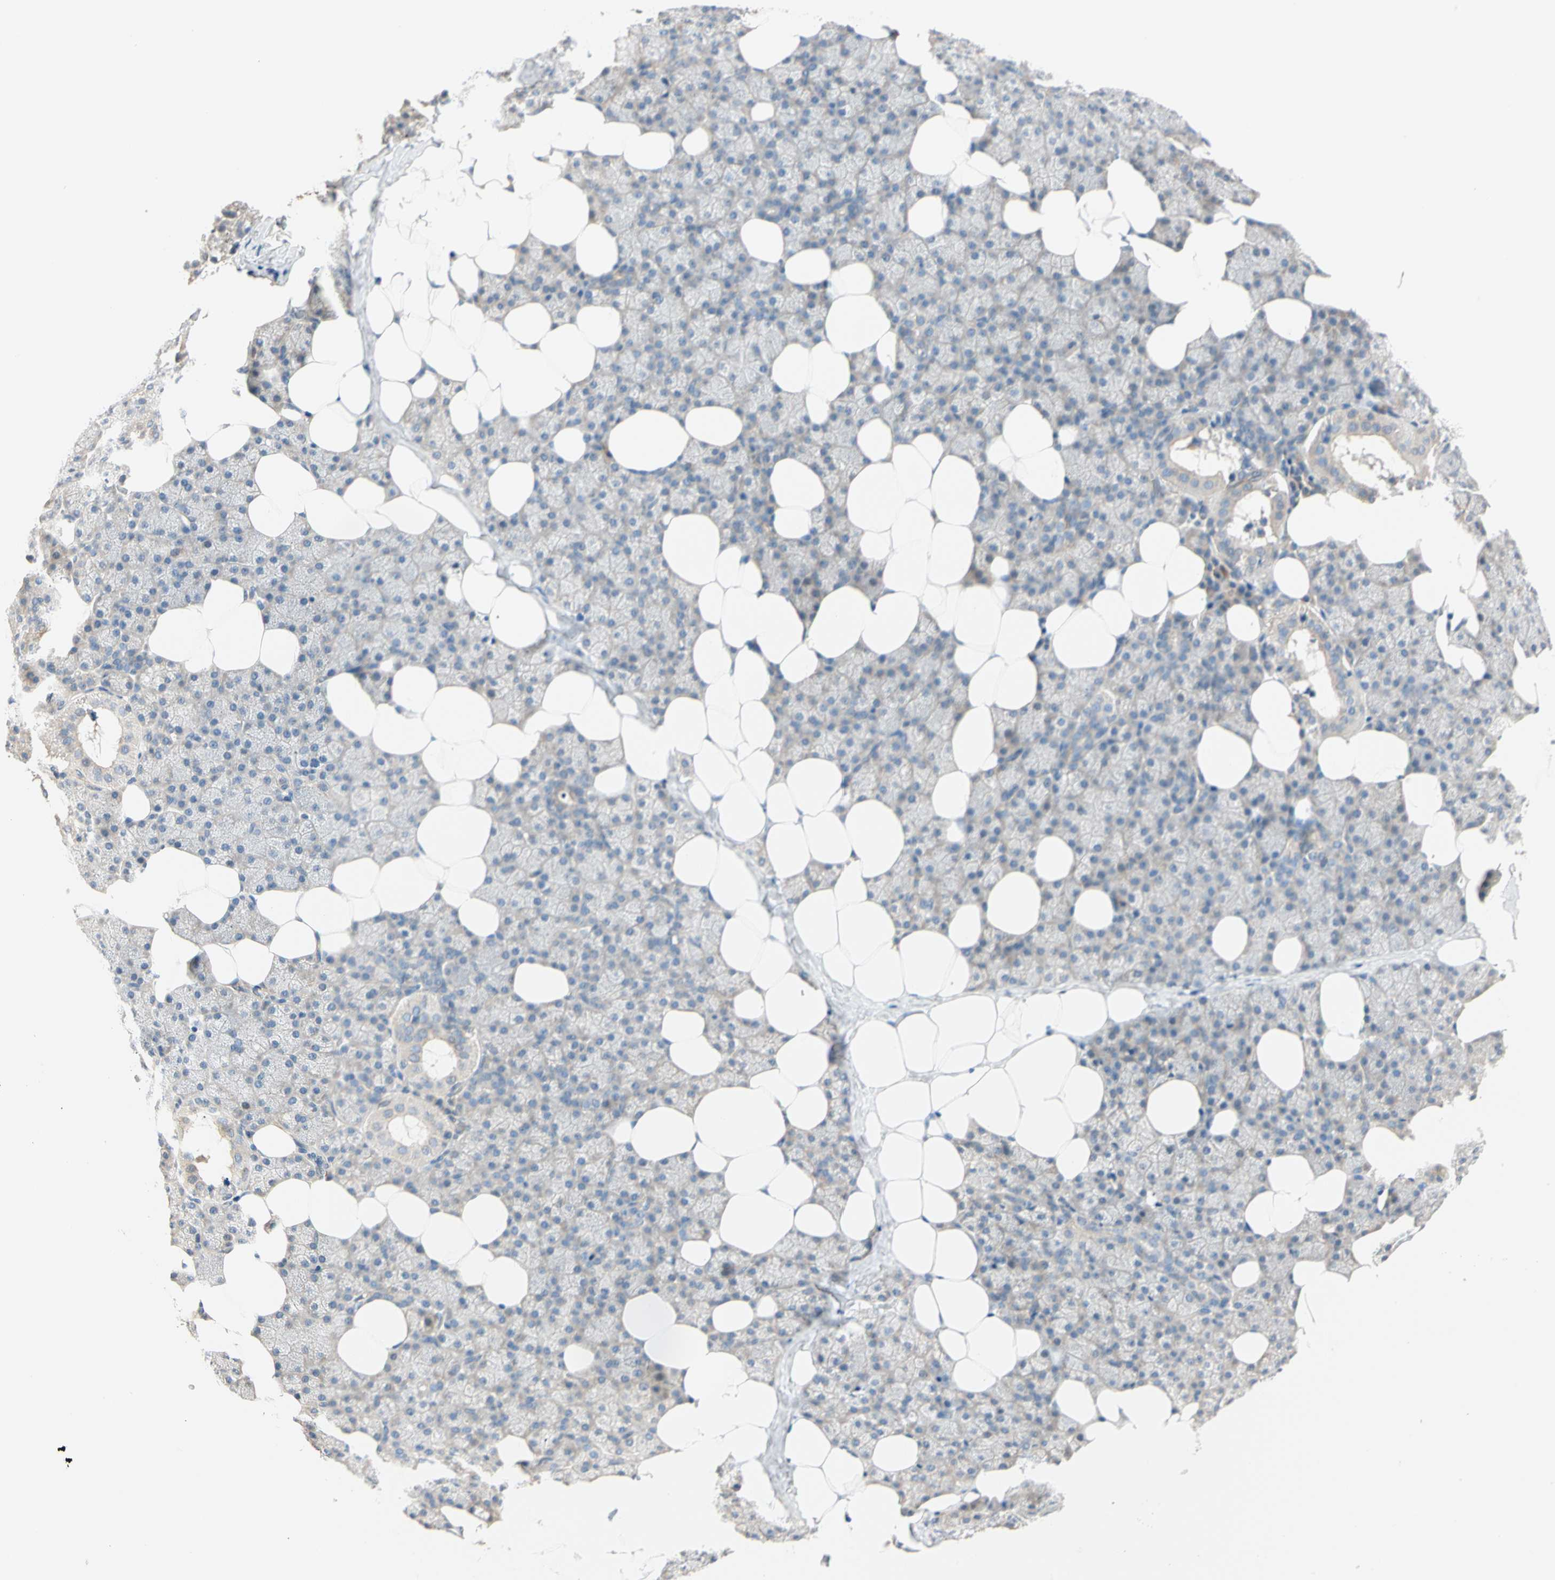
{"staining": {"intensity": "weak", "quantity": "<25%", "location": "cytoplasmic/membranous"}, "tissue": "salivary gland", "cell_type": "Glandular cells", "image_type": "normal", "snomed": [{"axis": "morphology", "description": "Normal tissue, NOS"}, {"axis": "topography", "description": "Lymph node"}, {"axis": "topography", "description": "Salivary gland"}], "caption": "Glandular cells show no significant protein expression in benign salivary gland. (IHC, brightfield microscopy, high magnification).", "gene": "GPR153", "patient": {"sex": "male", "age": 8}}